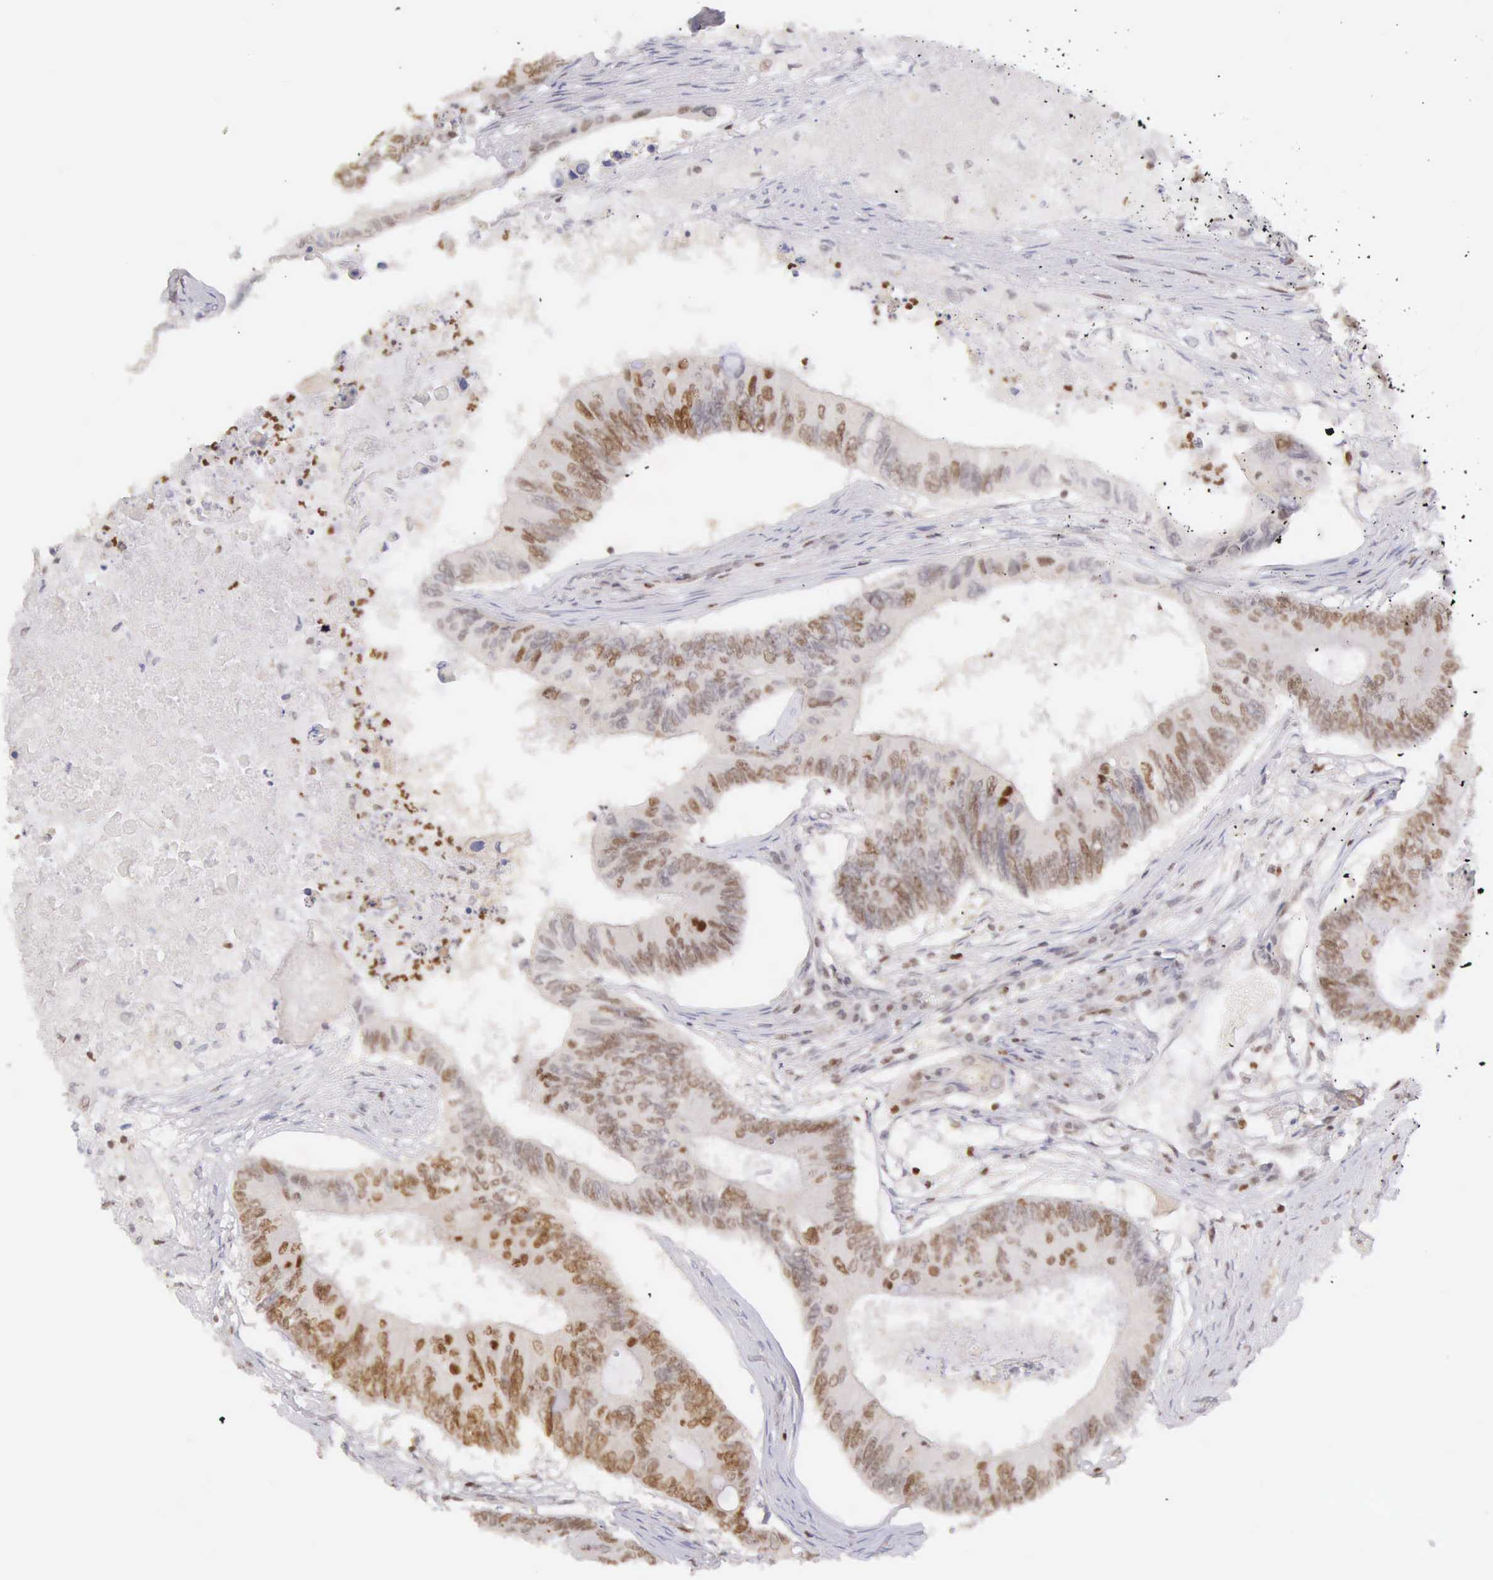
{"staining": {"intensity": "moderate", "quantity": "25%-75%", "location": "nuclear"}, "tissue": "colorectal cancer", "cell_type": "Tumor cells", "image_type": "cancer", "snomed": [{"axis": "morphology", "description": "Adenocarcinoma, NOS"}, {"axis": "topography", "description": "Colon"}], "caption": "Immunohistochemistry (DAB) staining of human colorectal cancer (adenocarcinoma) exhibits moderate nuclear protein positivity in about 25%-75% of tumor cells. (DAB (3,3'-diaminobenzidine) IHC with brightfield microscopy, high magnification).", "gene": "VRK1", "patient": {"sex": "male", "age": 65}}